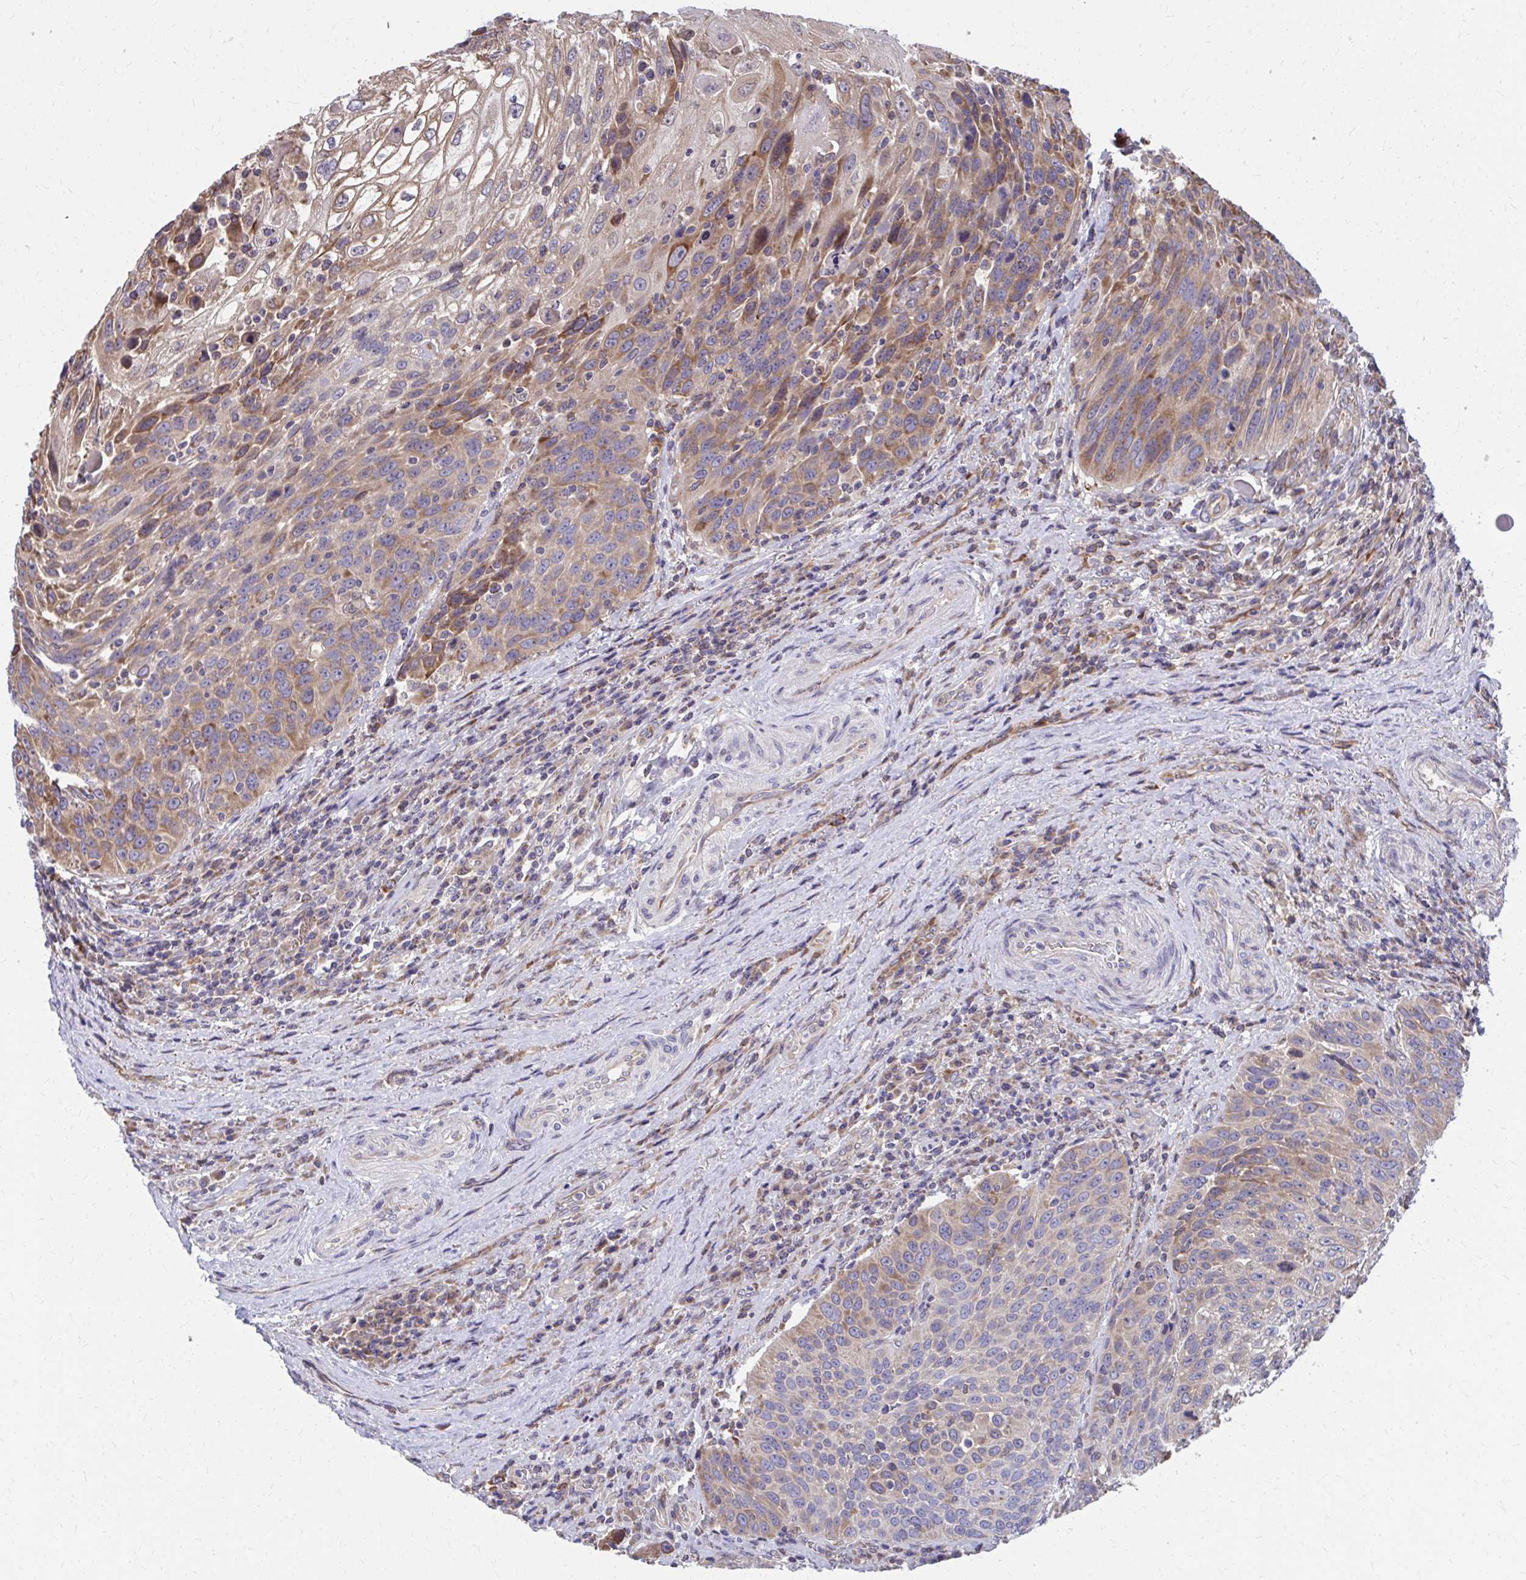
{"staining": {"intensity": "moderate", "quantity": "25%-75%", "location": "cytoplasmic/membranous"}, "tissue": "urothelial cancer", "cell_type": "Tumor cells", "image_type": "cancer", "snomed": [{"axis": "morphology", "description": "Urothelial carcinoma, High grade"}, {"axis": "topography", "description": "Urinary bladder"}], "caption": "The image exhibits a brown stain indicating the presence of a protein in the cytoplasmic/membranous of tumor cells in urothelial carcinoma (high-grade).", "gene": "ZNF778", "patient": {"sex": "female", "age": 70}}